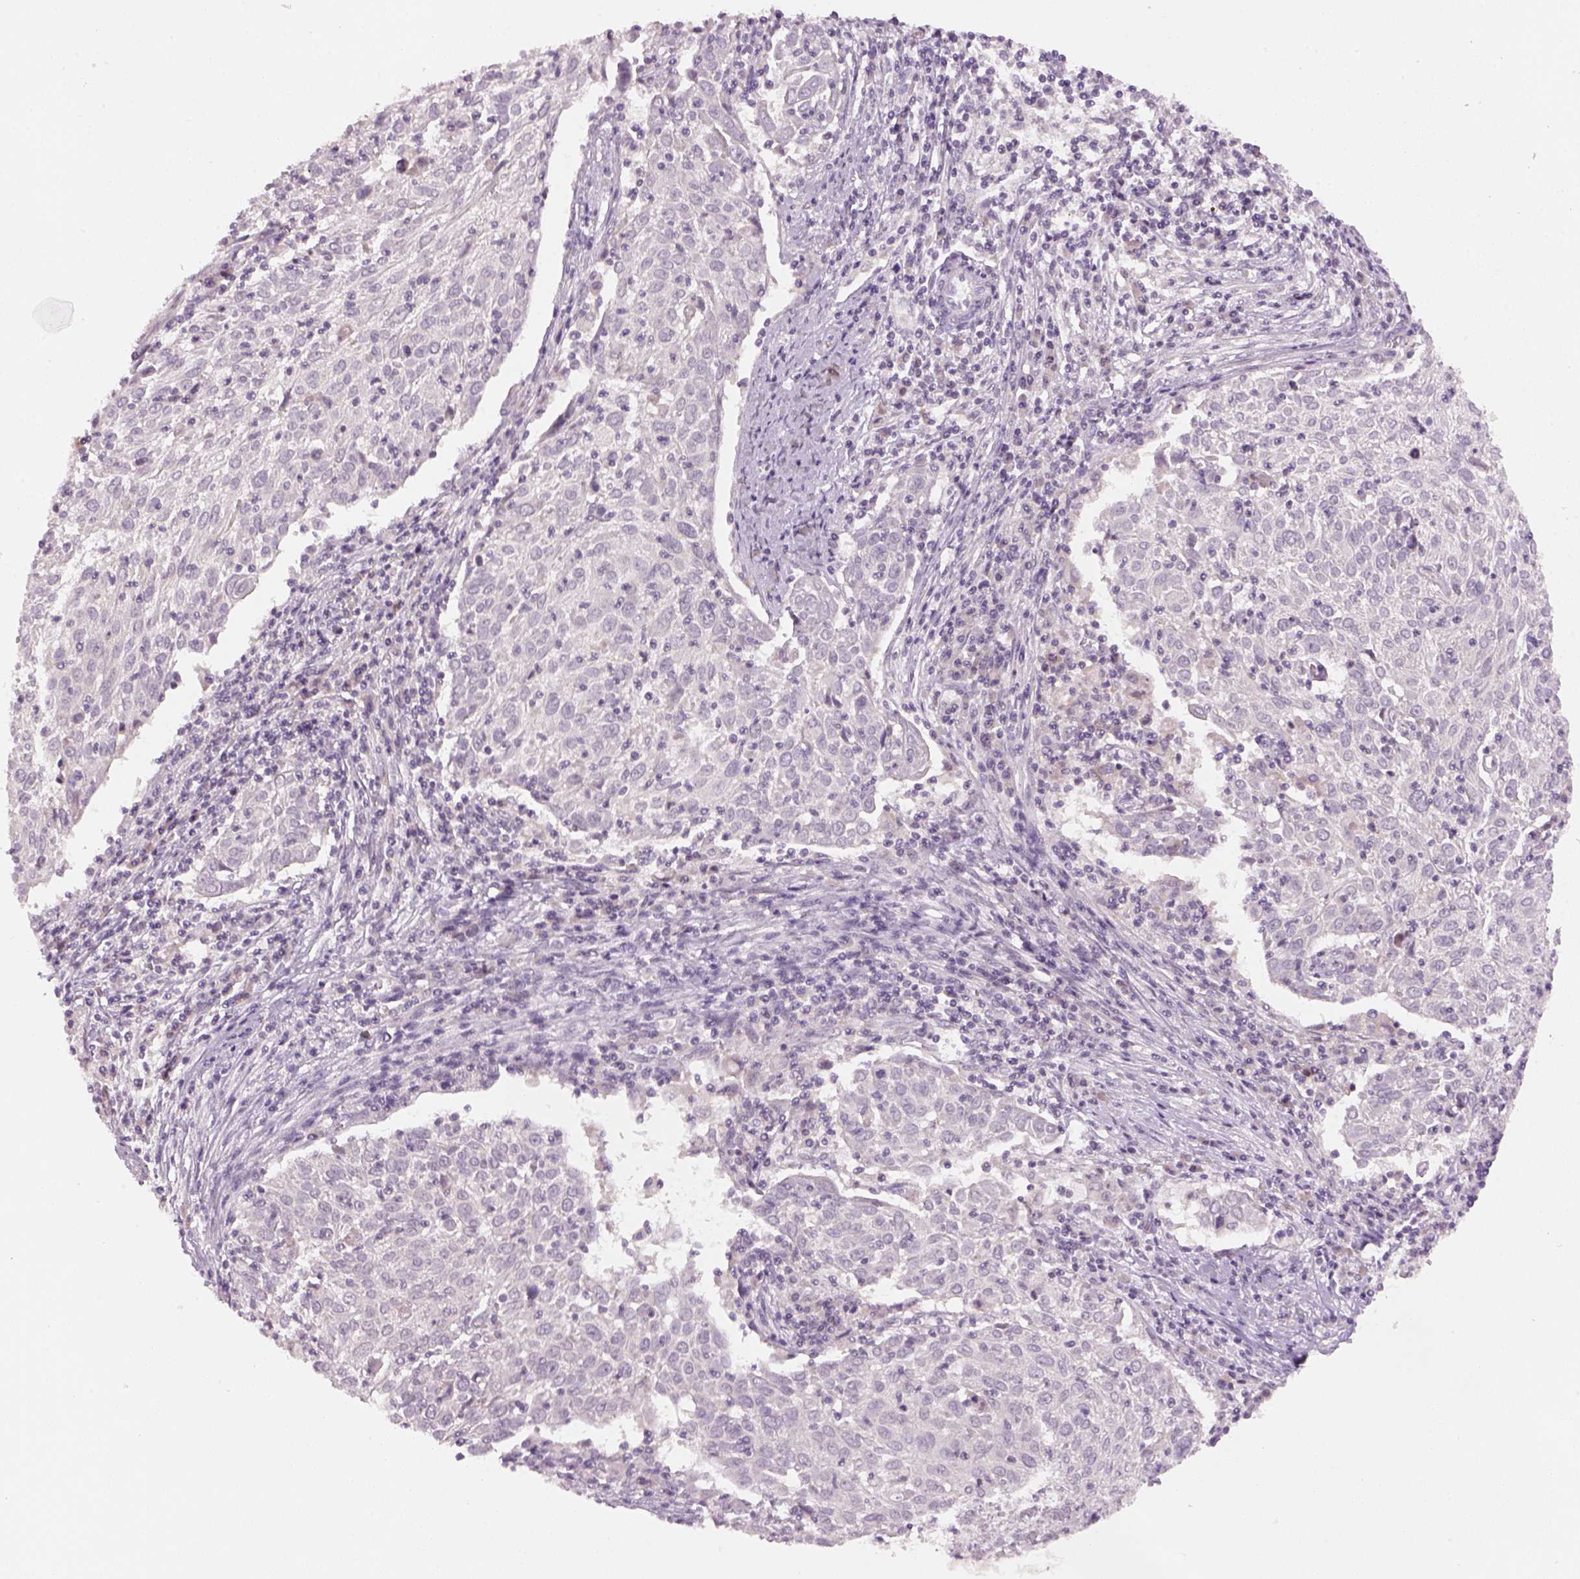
{"staining": {"intensity": "negative", "quantity": "none", "location": "none"}, "tissue": "cervical cancer", "cell_type": "Tumor cells", "image_type": "cancer", "snomed": [{"axis": "morphology", "description": "Squamous cell carcinoma, NOS"}, {"axis": "topography", "description": "Cervix"}], "caption": "There is no significant positivity in tumor cells of cervical cancer (squamous cell carcinoma).", "gene": "GDNF", "patient": {"sex": "female", "age": 39}}